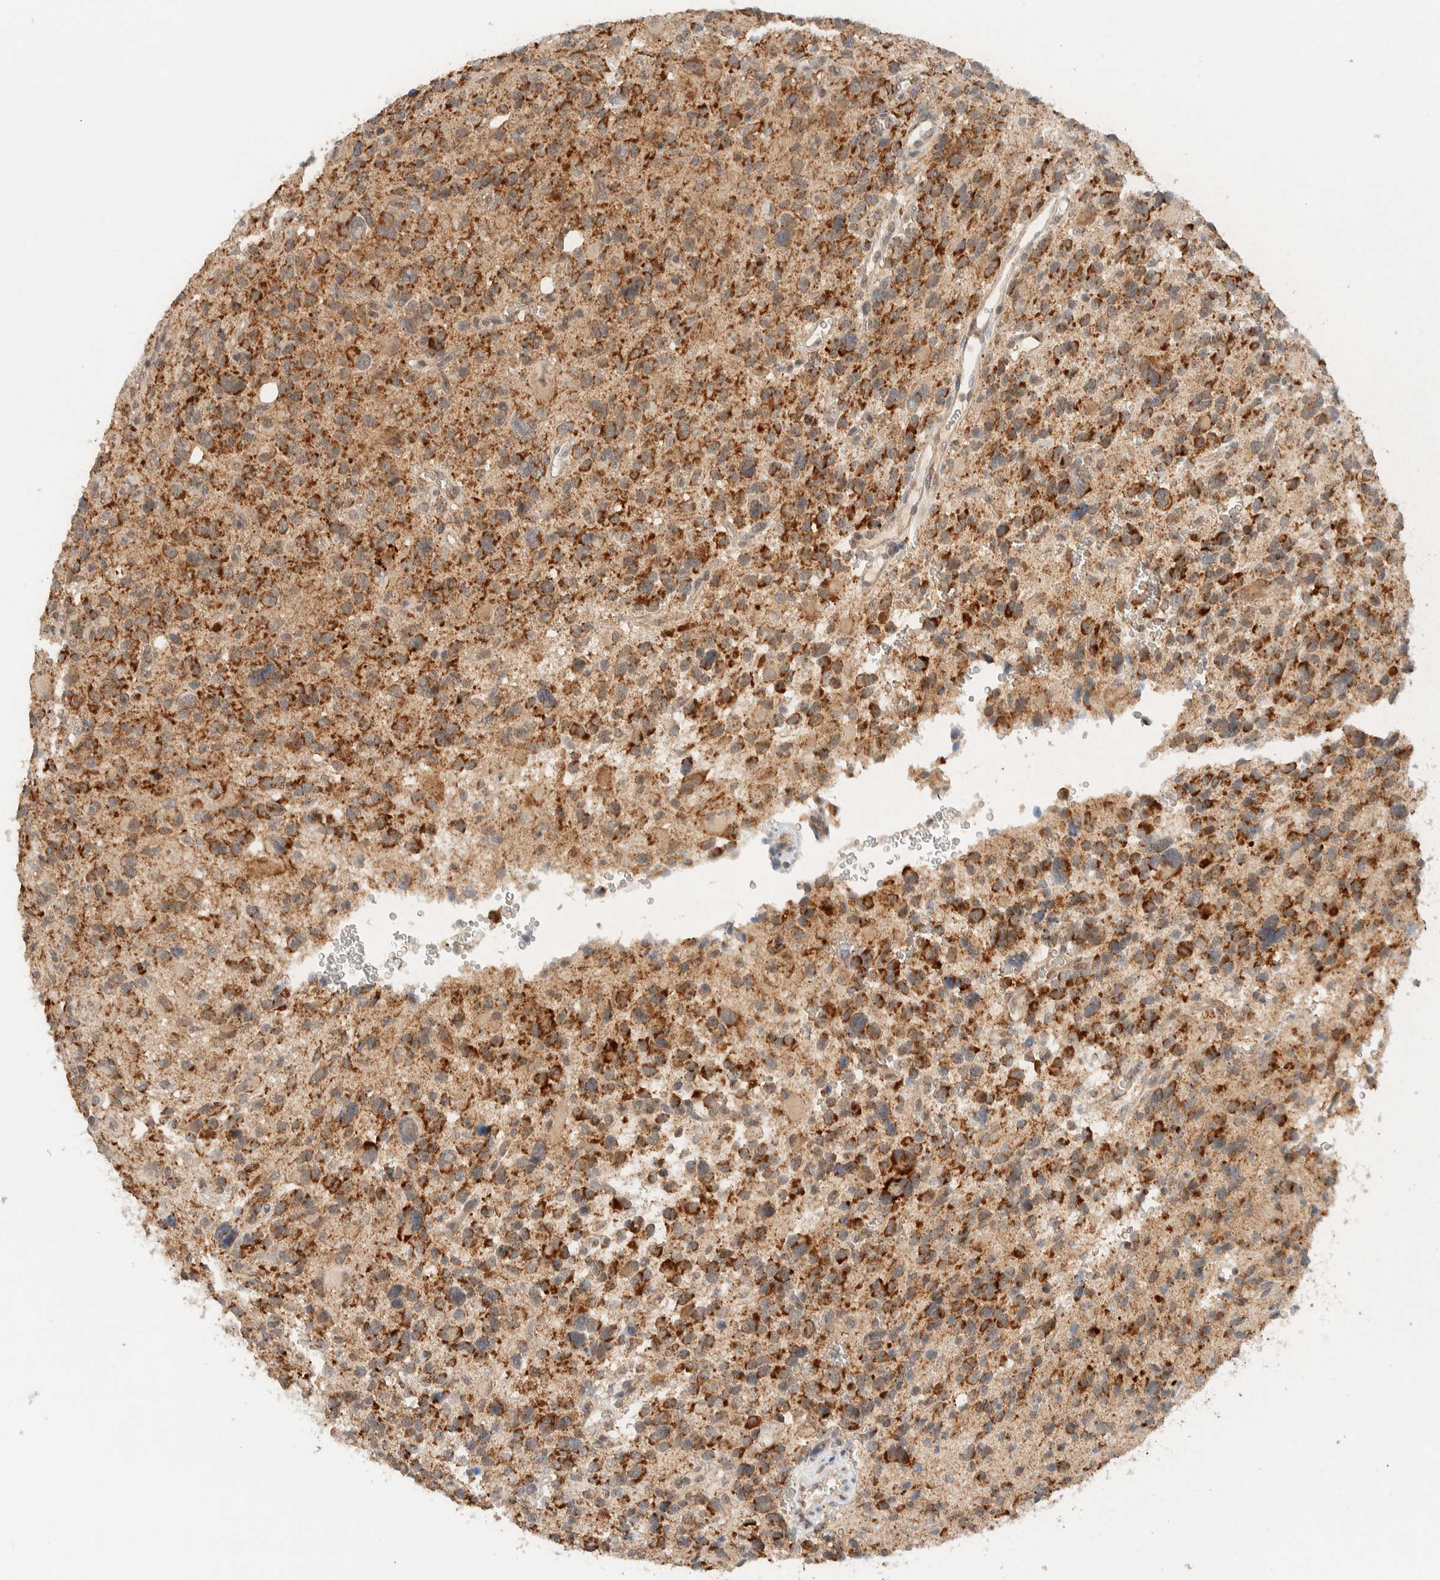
{"staining": {"intensity": "strong", "quantity": ">75%", "location": "cytoplasmic/membranous"}, "tissue": "glioma", "cell_type": "Tumor cells", "image_type": "cancer", "snomed": [{"axis": "morphology", "description": "Glioma, malignant, High grade"}, {"axis": "topography", "description": "Brain"}], "caption": "Immunohistochemistry photomicrograph of human glioma stained for a protein (brown), which shows high levels of strong cytoplasmic/membranous positivity in approximately >75% of tumor cells.", "gene": "MRPL41", "patient": {"sex": "male", "age": 48}}